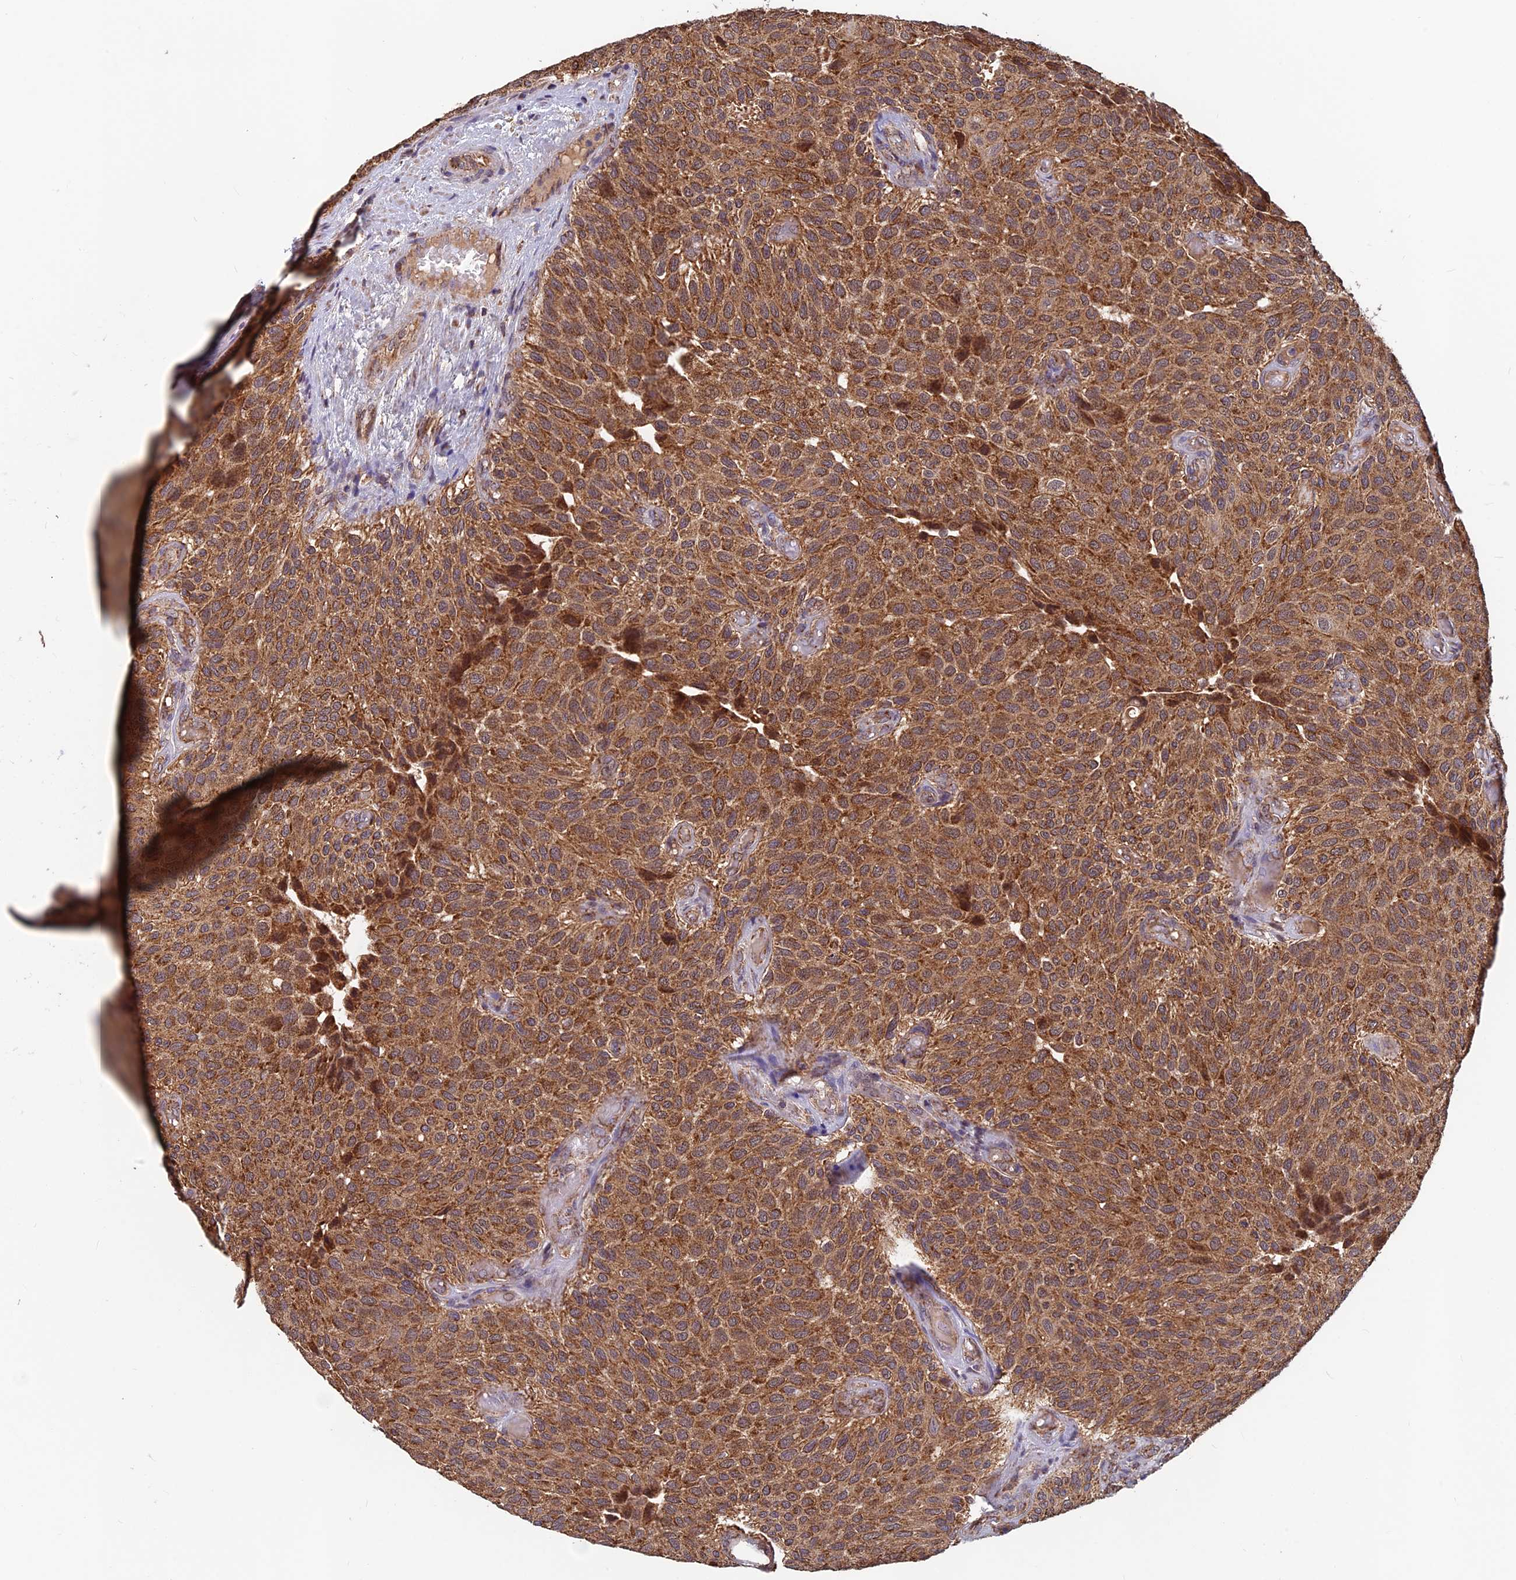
{"staining": {"intensity": "strong", "quantity": ">75%", "location": "cytoplasmic/membranous"}, "tissue": "urothelial cancer", "cell_type": "Tumor cells", "image_type": "cancer", "snomed": [{"axis": "morphology", "description": "Urothelial carcinoma, Low grade"}, {"axis": "topography", "description": "Urinary bladder"}], "caption": "An image of human urothelial carcinoma (low-grade) stained for a protein demonstrates strong cytoplasmic/membranous brown staining in tumor cells. The staining was performed using DAB (3,3'-diaminobenzidine) to visualize the protein expression in brown, while the nuclei were stained in blue with hematoxylin (Magnification: 20x).", "gene": "CCDC15", "patient": {"sex": "male", "age": 89}}